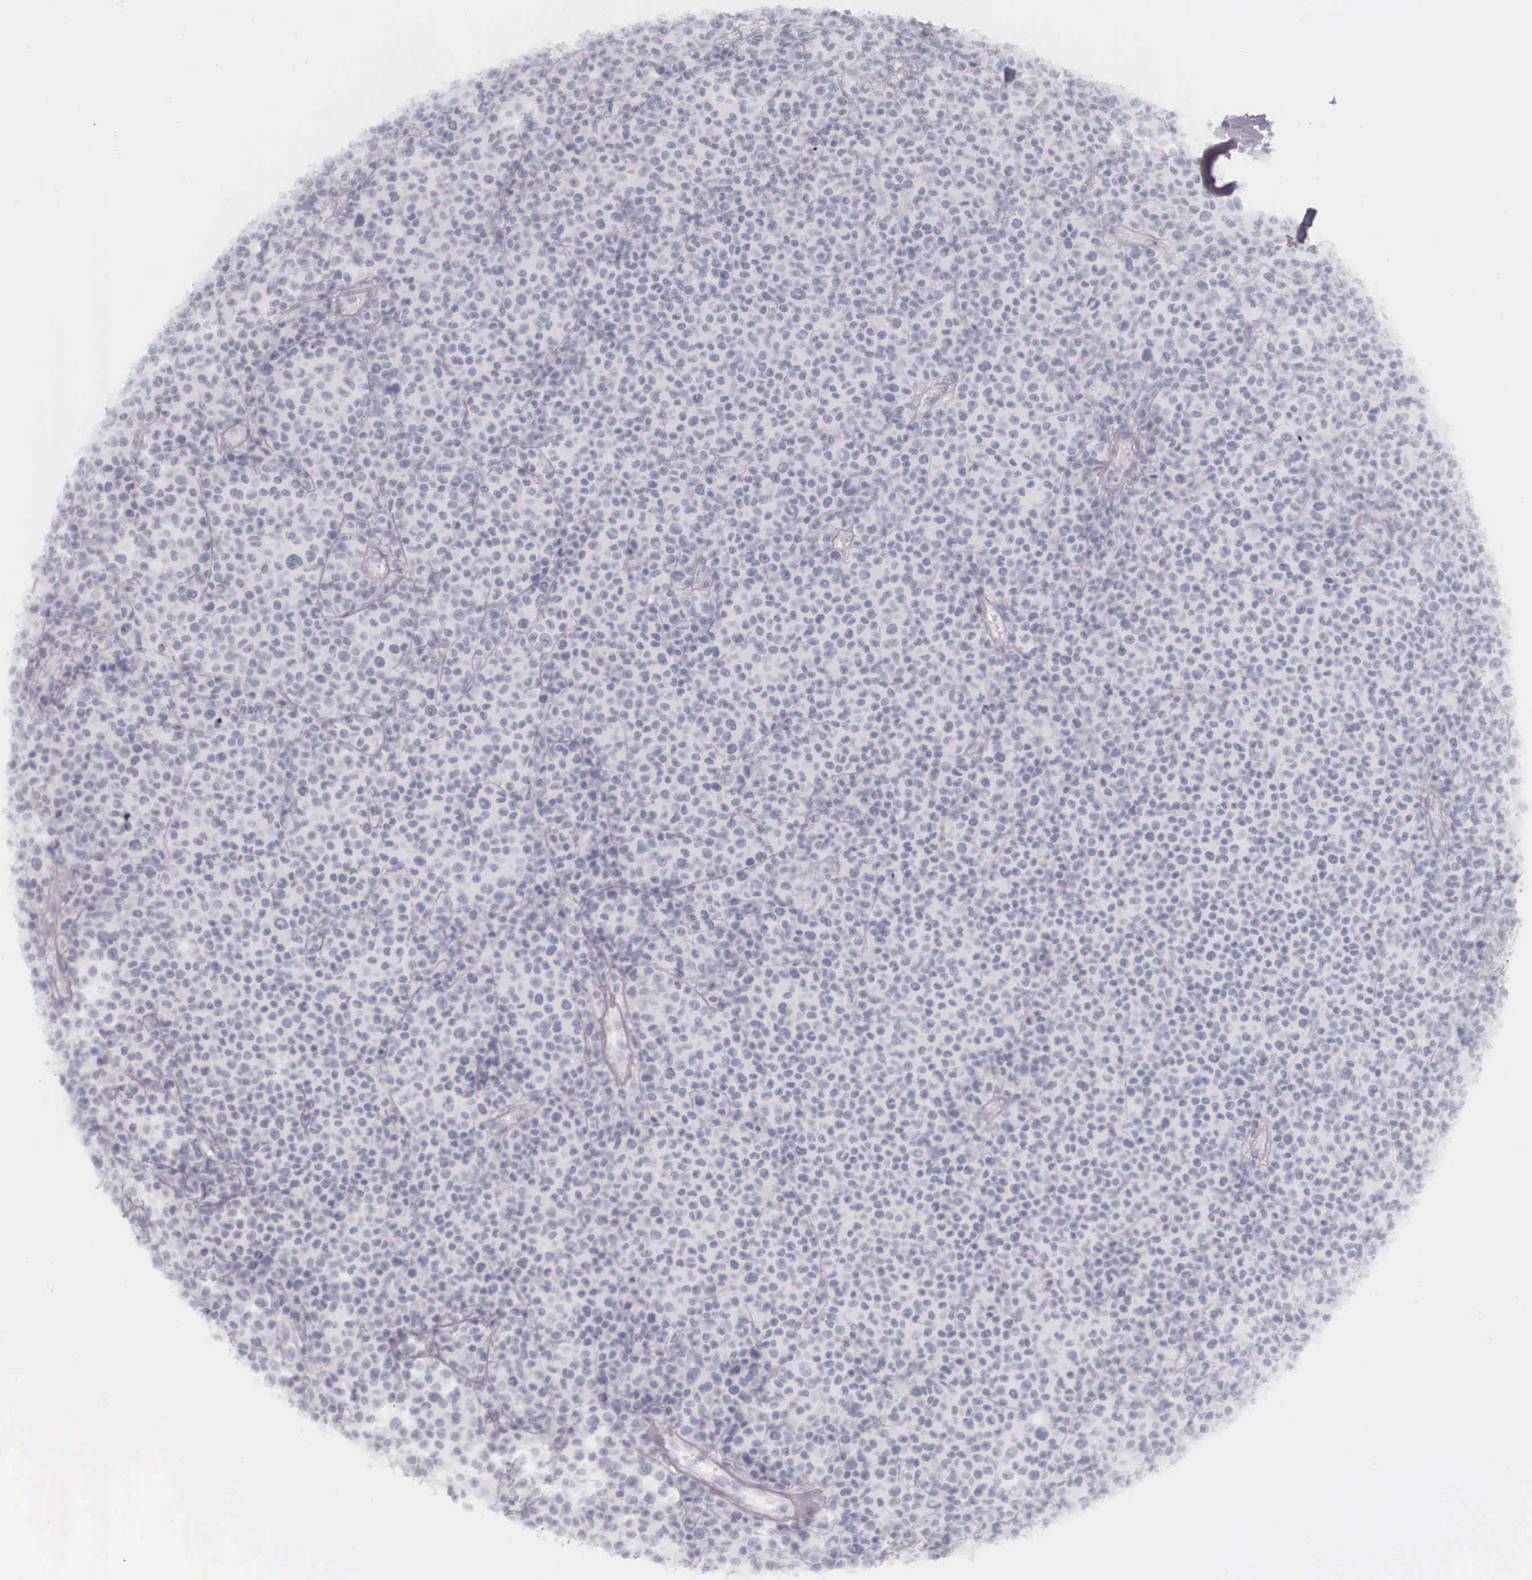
{"staining": {"intensity": "negative", "quantity": "none", "location": "none"}, "tissue": "melanoma", "cell_type": "Tumor cells", "image_type": "cancer", "snomed": [{"axis": "morphology", "description": "Malignant melanoma, Metastatic site"}, {"axis": "topography", "description": "Skin"}], "caption": "DAB immunohistochemical staining of human melanoma exhibits no significant positivity in tumor cells.", "gene": "KRT14", "patient": {"sex": "male", "age": 32}}